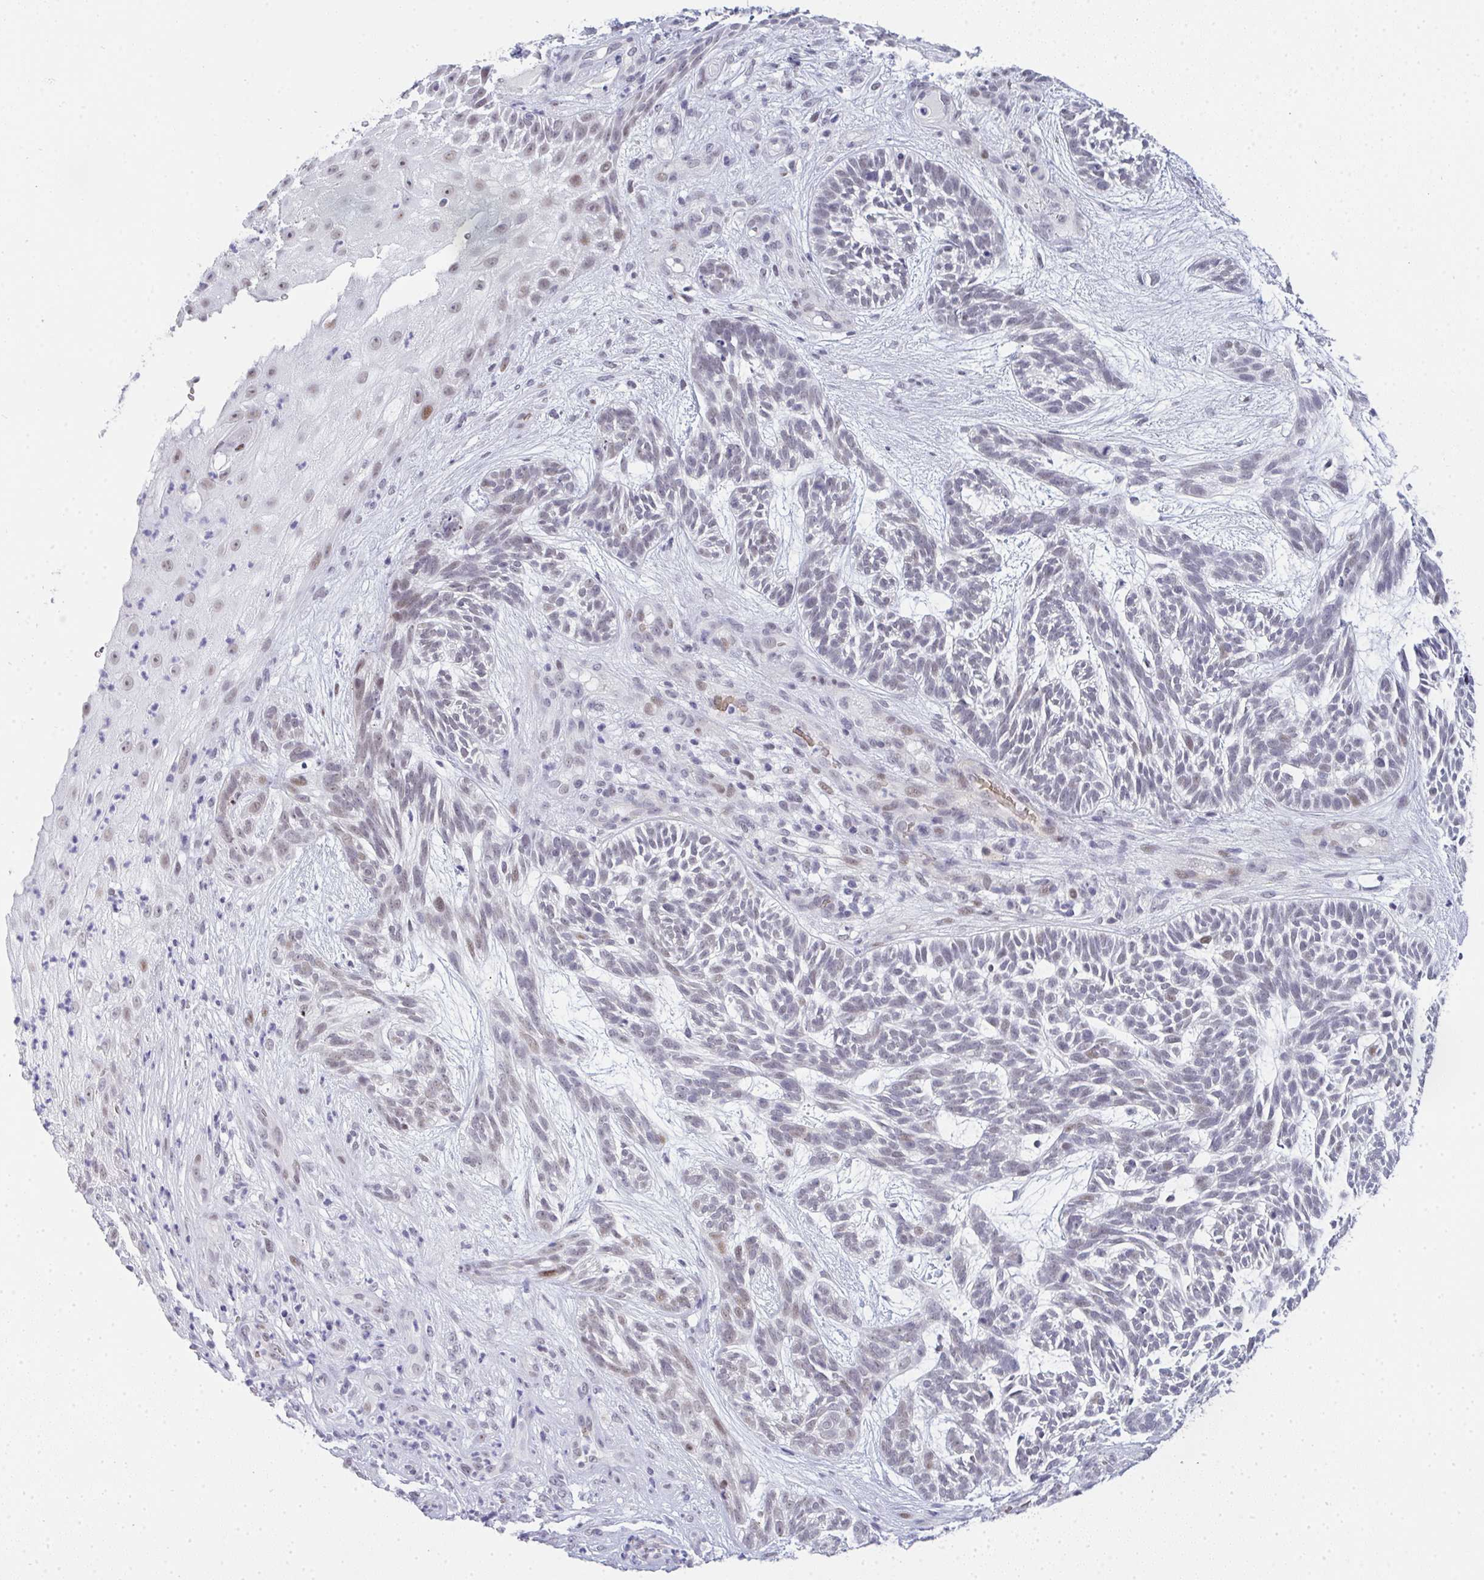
{"staining": {"intensity": "weak", "quantity": "<25%", "location": "nuclear"}, "tissue": "skin cancer", "cell_type": "Tumor cells", "image_type": "cancer", "snomed": [{"axis": "morphology", "description": "Basal cell carcinoma"}, {"axis": "topography", "description": "Skin"}, {"axis": "topography", "description": "Skin, foot"}], "caption": "Tumor cells are negative for brown protein staining in basal cell carcinoma (skin). The staining was performed using DAB to visualize the protein expression in brown, while the nuclei were stained in blue with hematoxylin (Magnification: 20x).", "gene": "TNMD", "patient": {"sex": "female", "age": 77}}